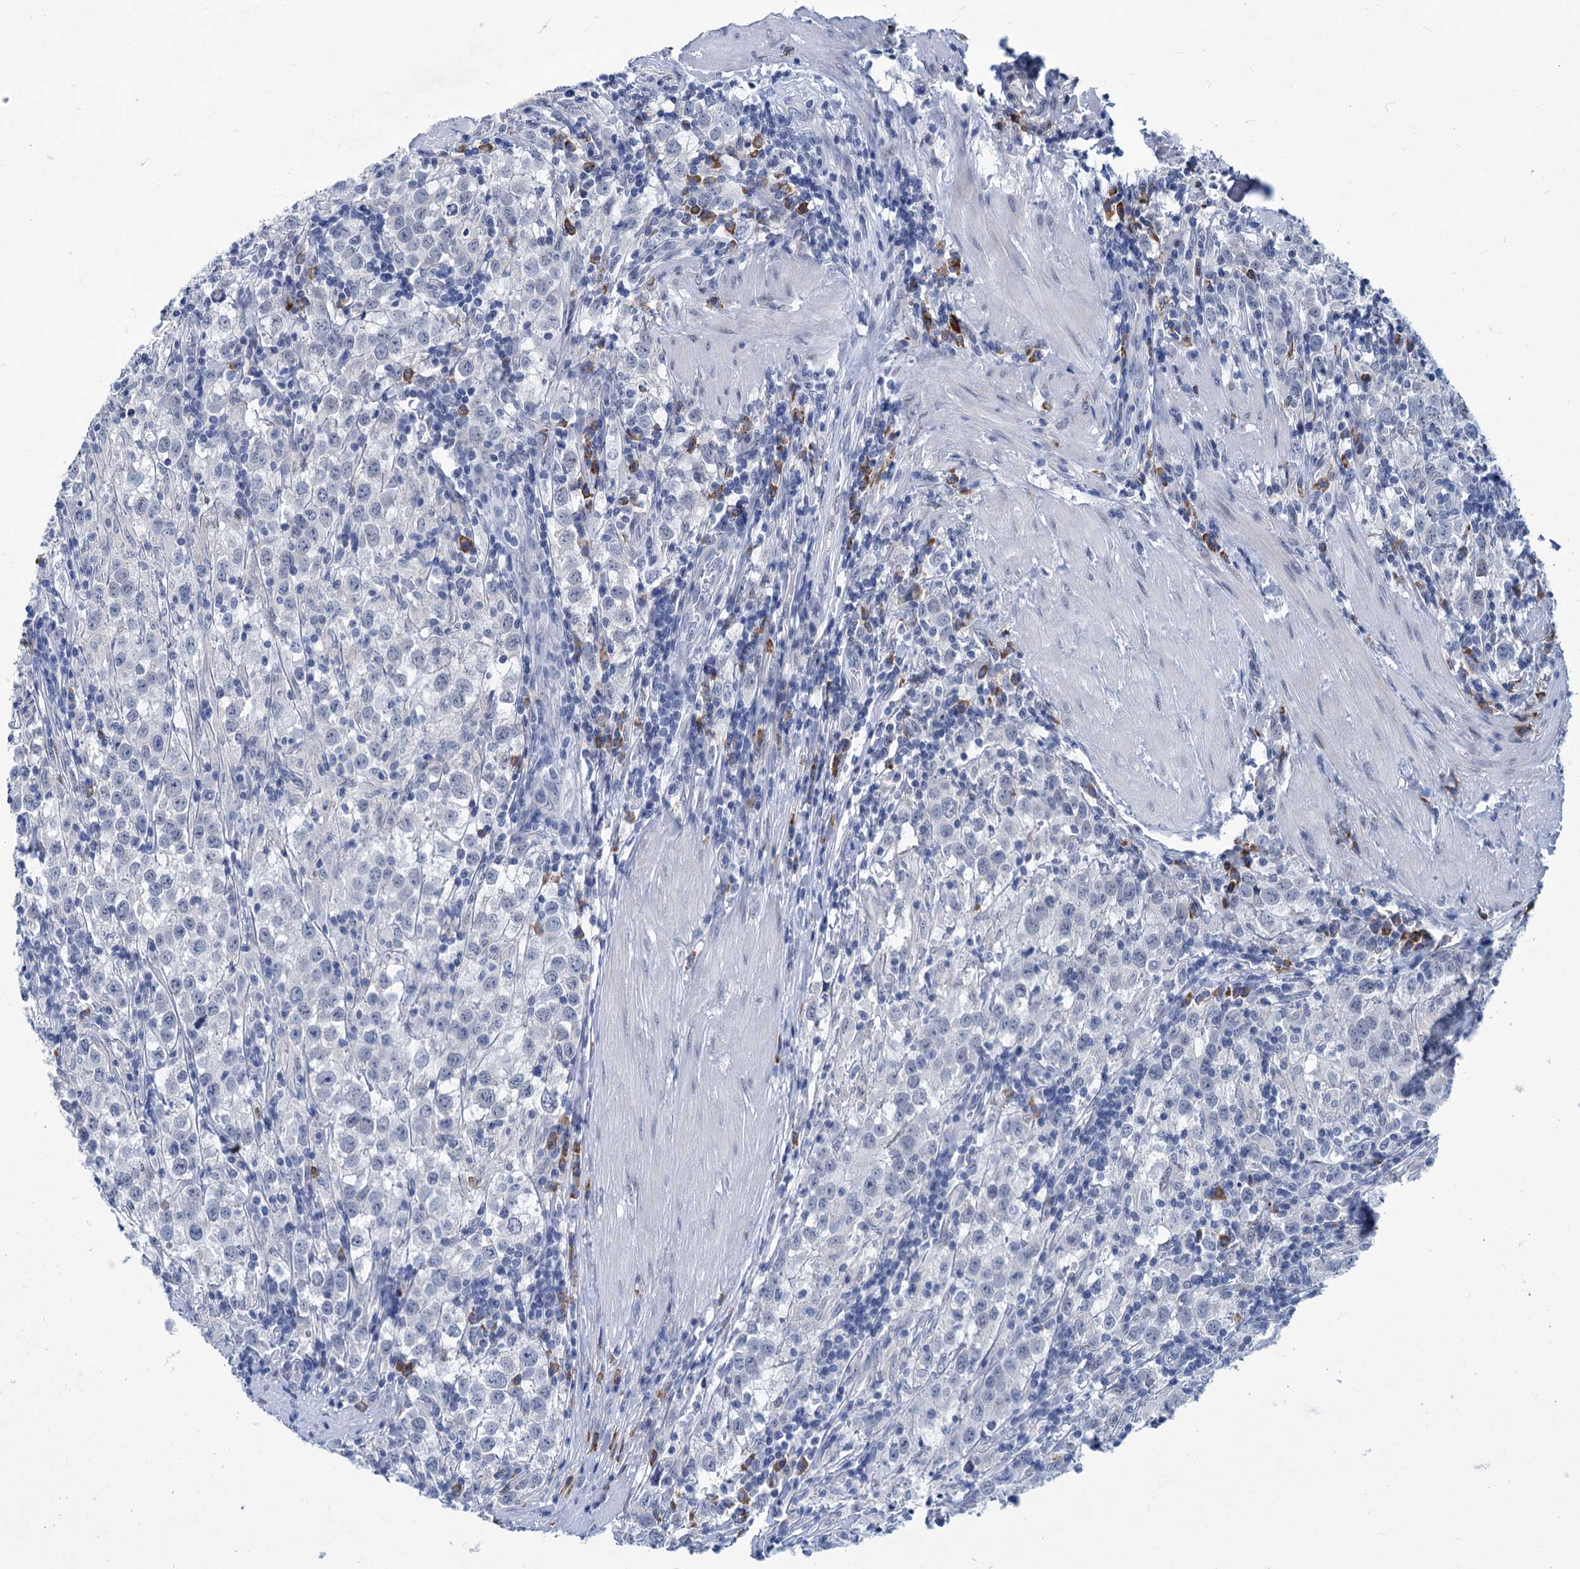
{"staining": {"intensity": "negative", "quantity": "none", "location": "none"}, "tissue": "testis cancer", "cell_type": "Tumor cells", "image_type": "cancer", "snomed": [{"axis": "morphology", "description": "Seminoma, NOS"}, {"axis": "morphology", "description": "Carcinoma, Embryonal, NOS"}, {"axis": "topography", "description": "Testis"}], "caption": "Immunohistochemistry (IHC) photomicrograph of embryonal carcinoma (testis) stained for a protein (brown), which shows no staining in tumor cells.", "gene": "NEU3", "patient": {"sex": "male", "age": 43}}